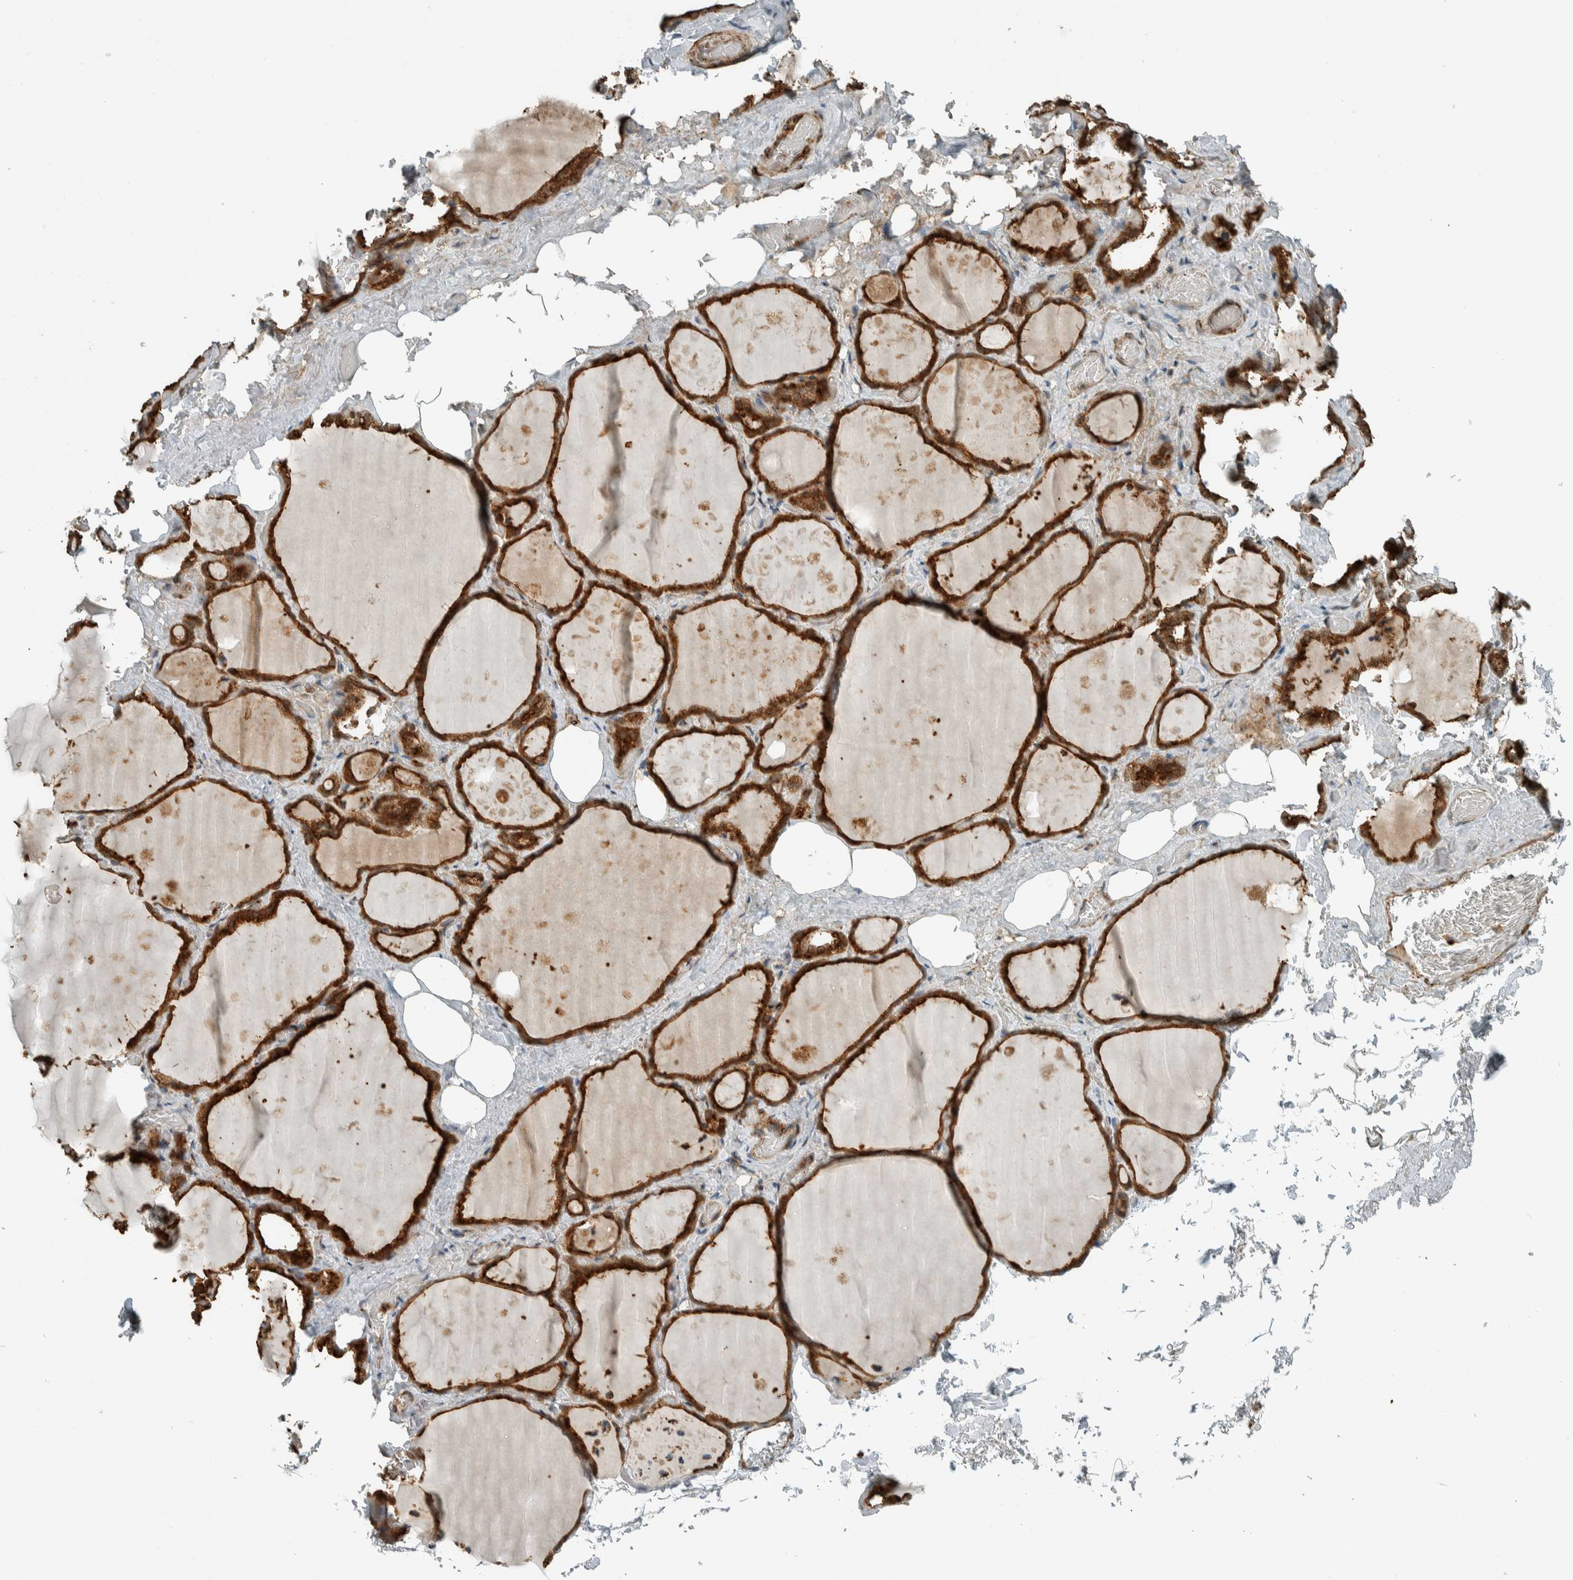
{"staining": {"intensity": "strong", "quantity": ">75%", "location": "cytoplasmic/membranous"}, "tissue": "thyroid gland", "cell_type": "Glandular cells", "image_type": "normal", "snomed": [{"axis": "morphology", "description": "Normal tissue, NOS"}, {"axis": "topography", "description": "Thyroid gland"}], "caption": "Strong cytoplasmic/membranous protein positivity is seen in about >75% of glandular cells in thyroid gland.", "gene": "EXOC7", "patient": {"sex": "male", "age": 61}}